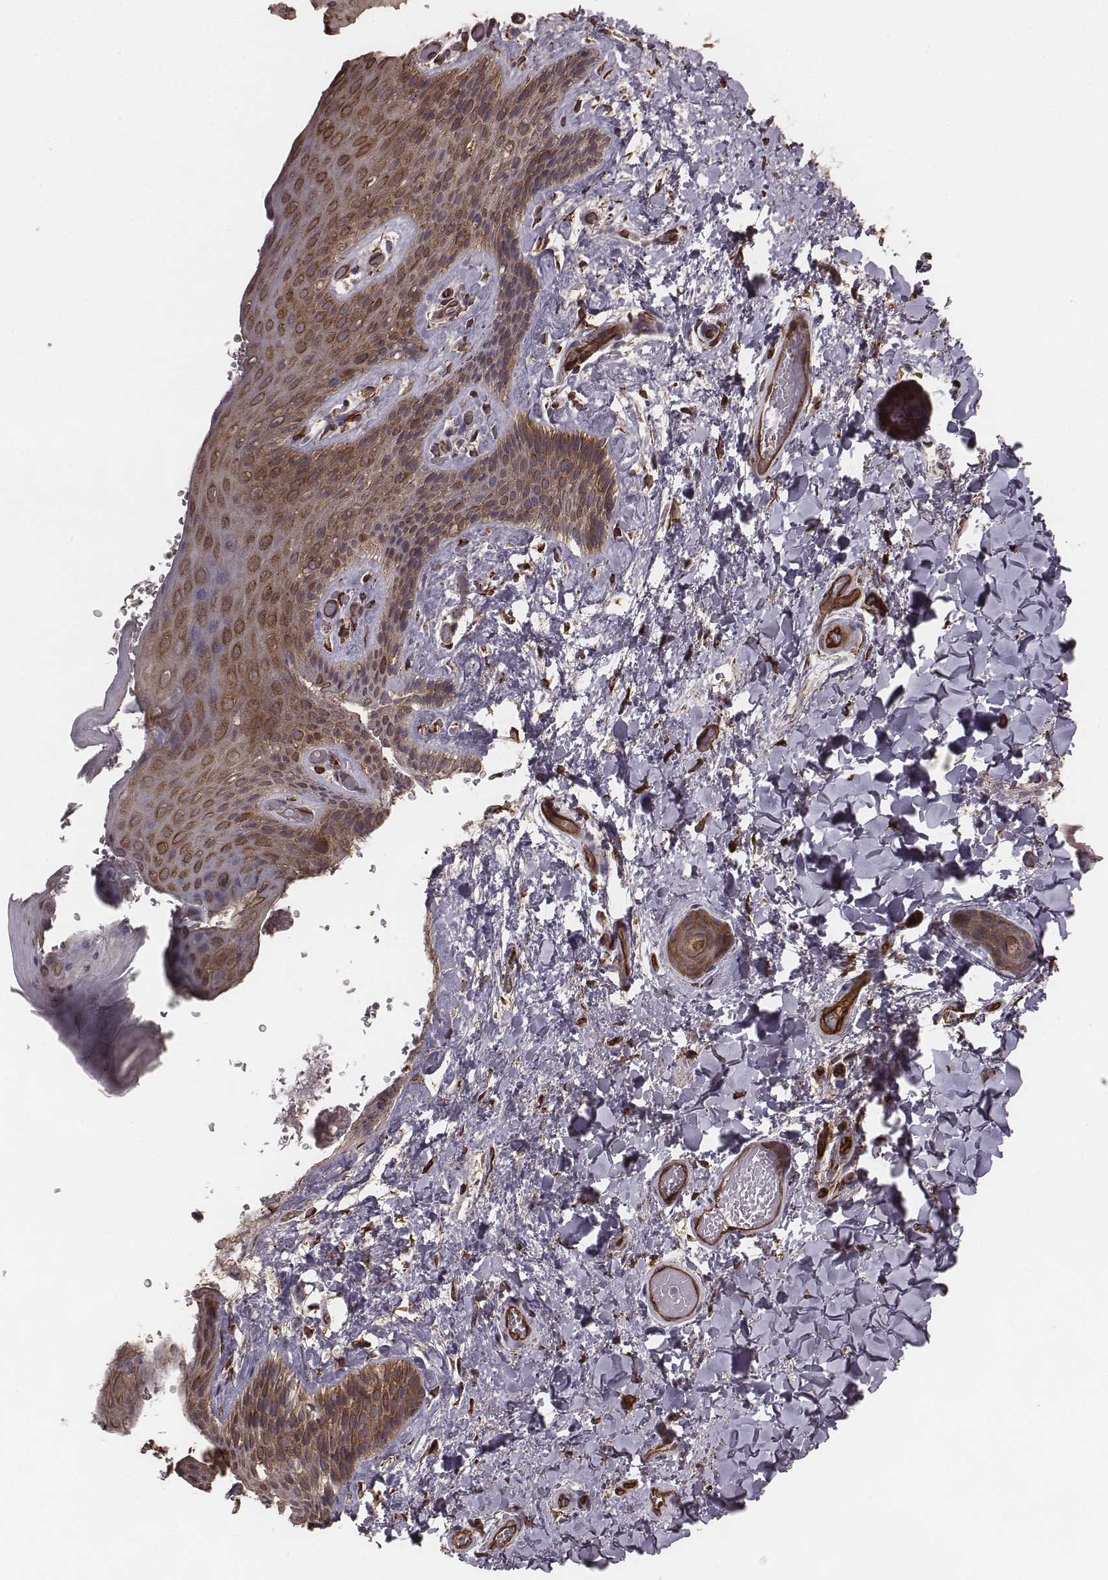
{"staining": {"intensity": "strong", "quantity": ">75%", "location": "cytoplasmic/membranous"}, "tissue": "skin", "cell_type": "Epidermal cells", "image_type": "normal", "snomed": [{"axis": "morphology", "description": "Normal tissue, NOS"}, {"axis": "topography", "description": "Anal"}], "caption": "This histopathology image exhibits benign skin stained with immunohistochemistry (IHC) to label a protein in brown. The cytoplasmic/membranous of epidermal cells show strong positivity for the protein. Nuclei are counter-stained blue.", "gene": "PALMD", "patient": {"sex": "male", "age": 36}}